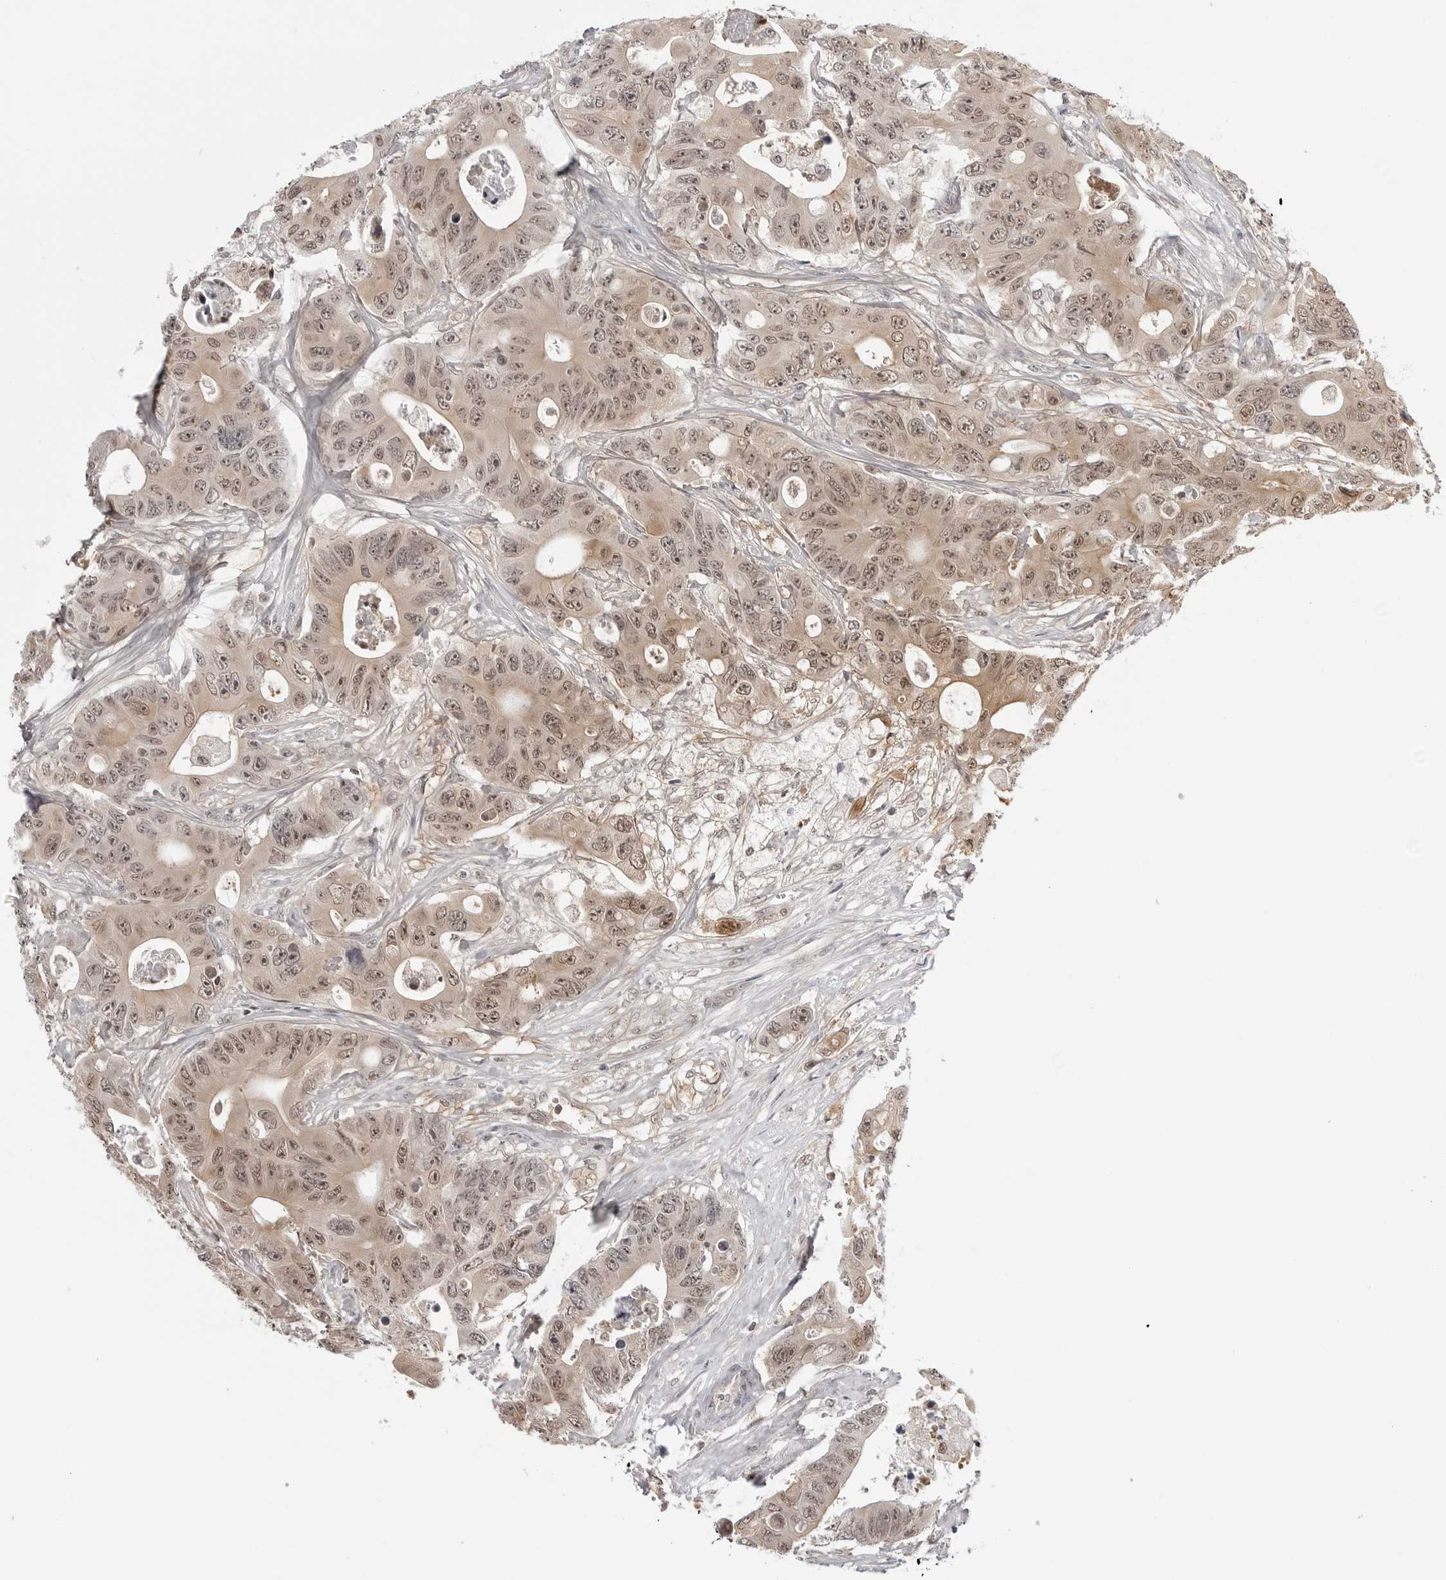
{"staining": {"intensity": "moderate", "quantity": ">75%", "location": "cytoplasmic/membranous,nuclear"}, "tissue": "colorectal cancer", "cell_type": "Tumor cells", "image_type": "cancer", "snomed": [{"axis": "morphology", "description": "Adenocarcinoma, NOS"}, {"axis": "topography", "description": "Colon"}], "caption": "High-power microscopy captured an immunohistochemistry photomicrograph of colorectal adenocarcinoma, revealing moderate cytoplasmic/membranous and nuclear staining in about >75% of tumor cells.", "gene": "YWHAG", "patient": {"sex": "female", "age": 46}}